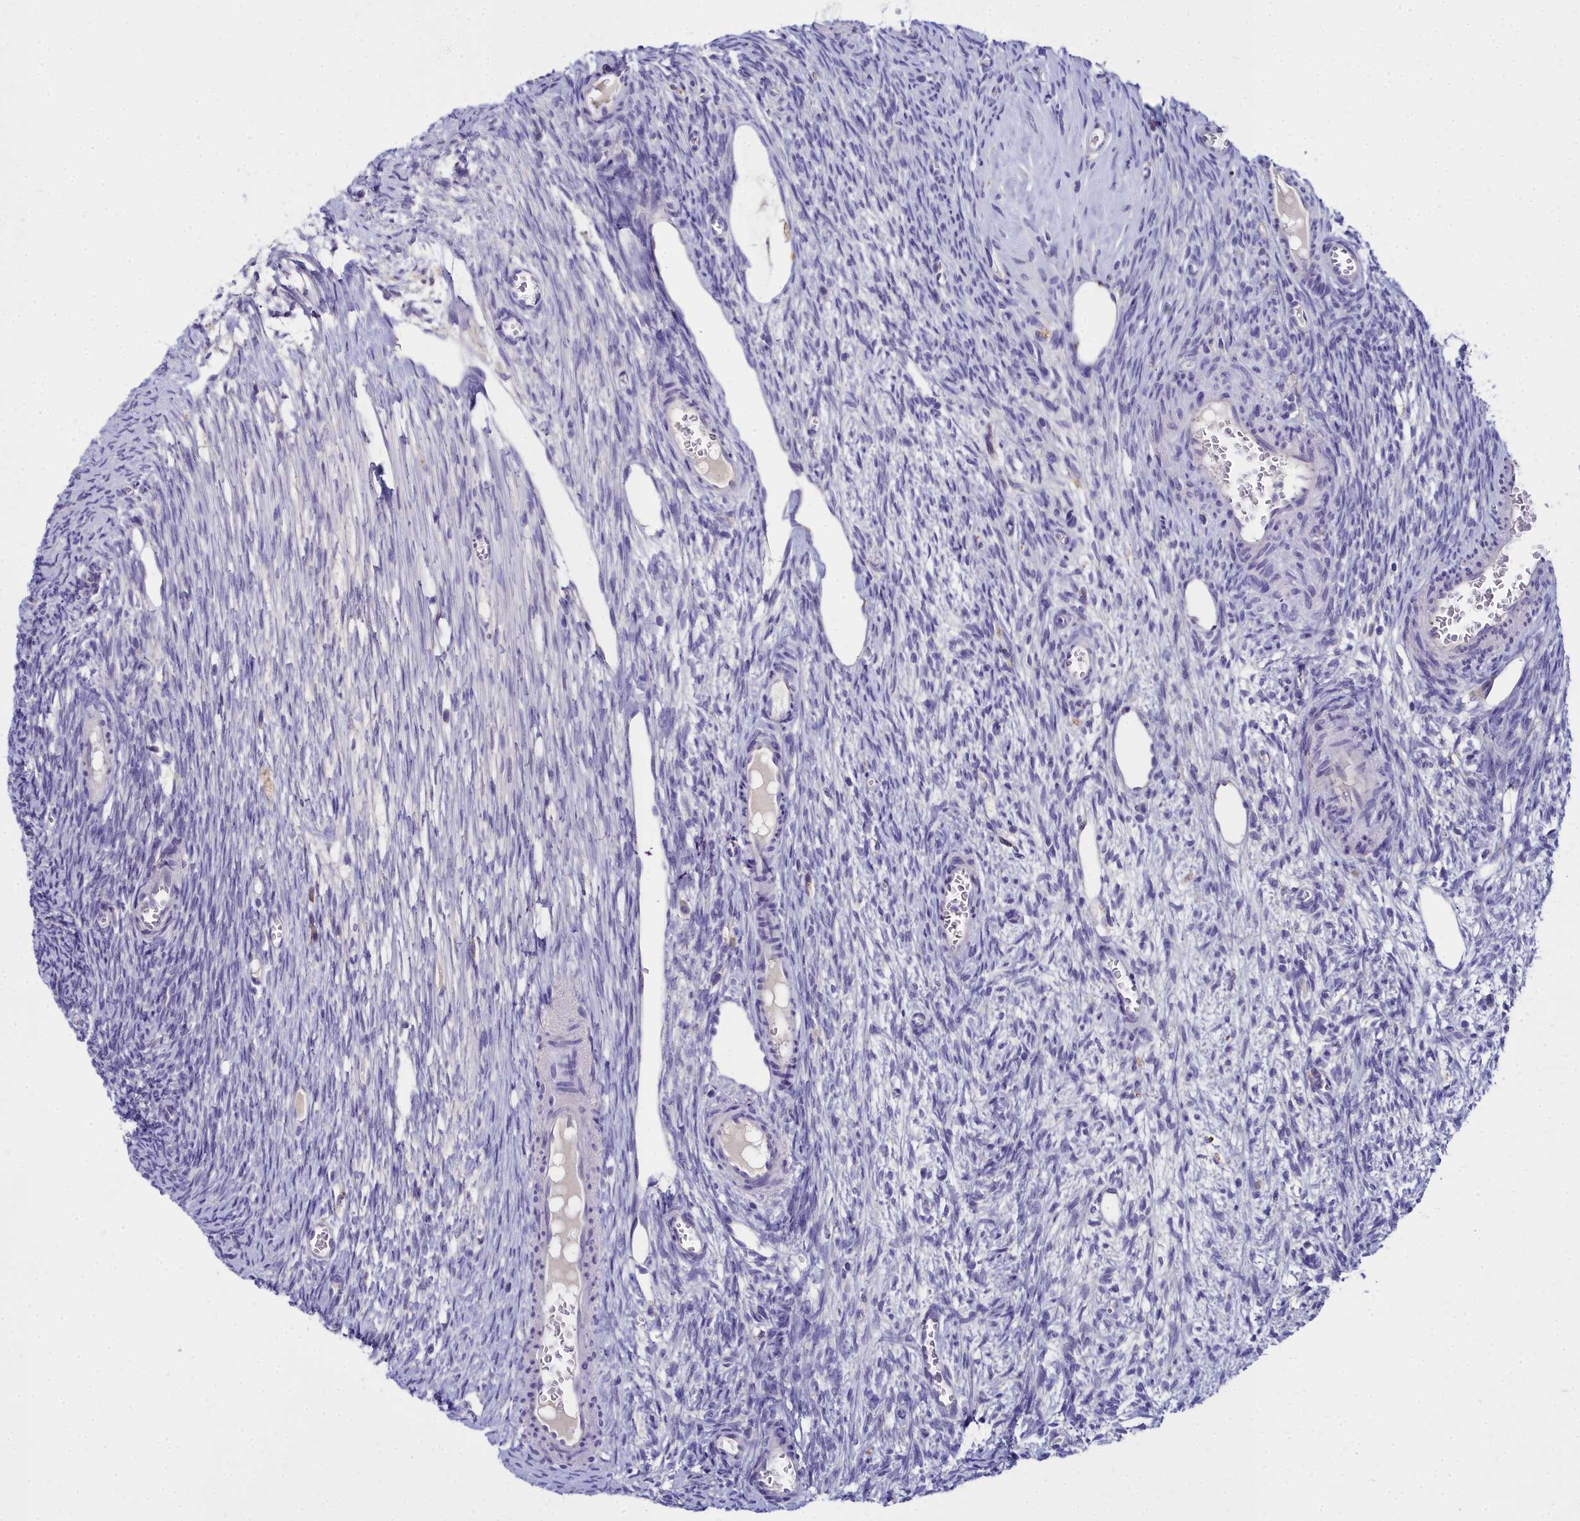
{"staining": {"intensity": "negative", "quantity": "none", "location": "none"}, "tissue": "ovary", "cell_type": "Follicle cells", "image_type": "normal", "snomed": [{"axis": "morphology", "description": "Normal tissue, NOS"}, {"axis": "topography", "description": "Ovary"}], "caption": "Unremarkable ovary was stained to show a protein in brown. There is no significant positivity in follicle cells. (Stains: DAB (3,3'-diaminobenzidine) IHC with hematoxylin counter stain, Microscopy: brightfield microscopy at high magnification).", "gene": "ELAPOR2", "patient": {"sex": "female", "age": 44}}